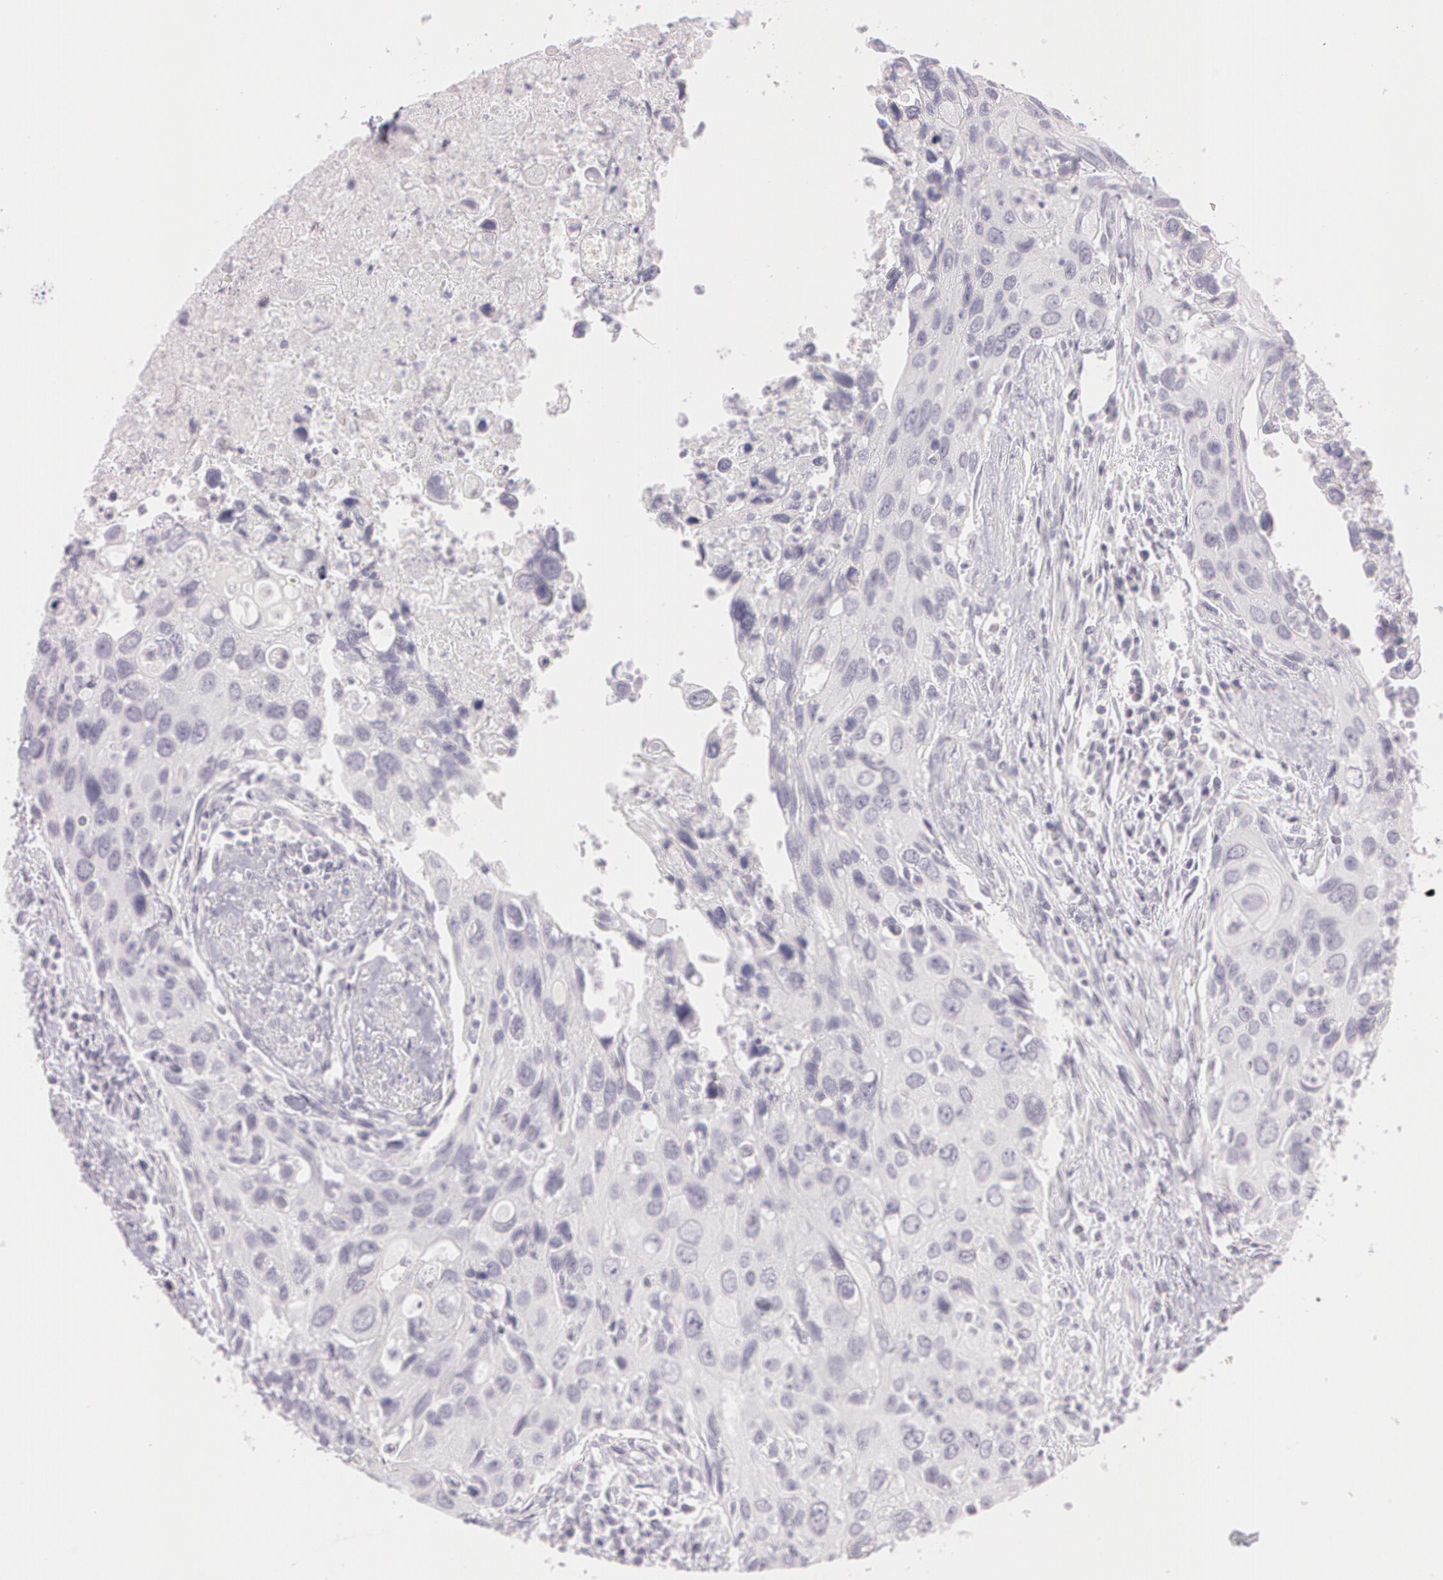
{"staining": {"intensity": "negative", "quantity": "none", "location": "none"}, "tissue": "urothelial cancer", "cell_type": "Tumor cells", "image_type": "cancer", "snomed": [{"axis": "morphology", "description": "Urothelial carcinoma, High grade"}, {"axis": "topography", "description": "Urinary bladder"}], "caption": "IHC image of urothelial cancer stained for a protein (brown), which displays no staining in tumor cells.", "gene": "OTC", "patient": {"sex": "male", "age": 71}}